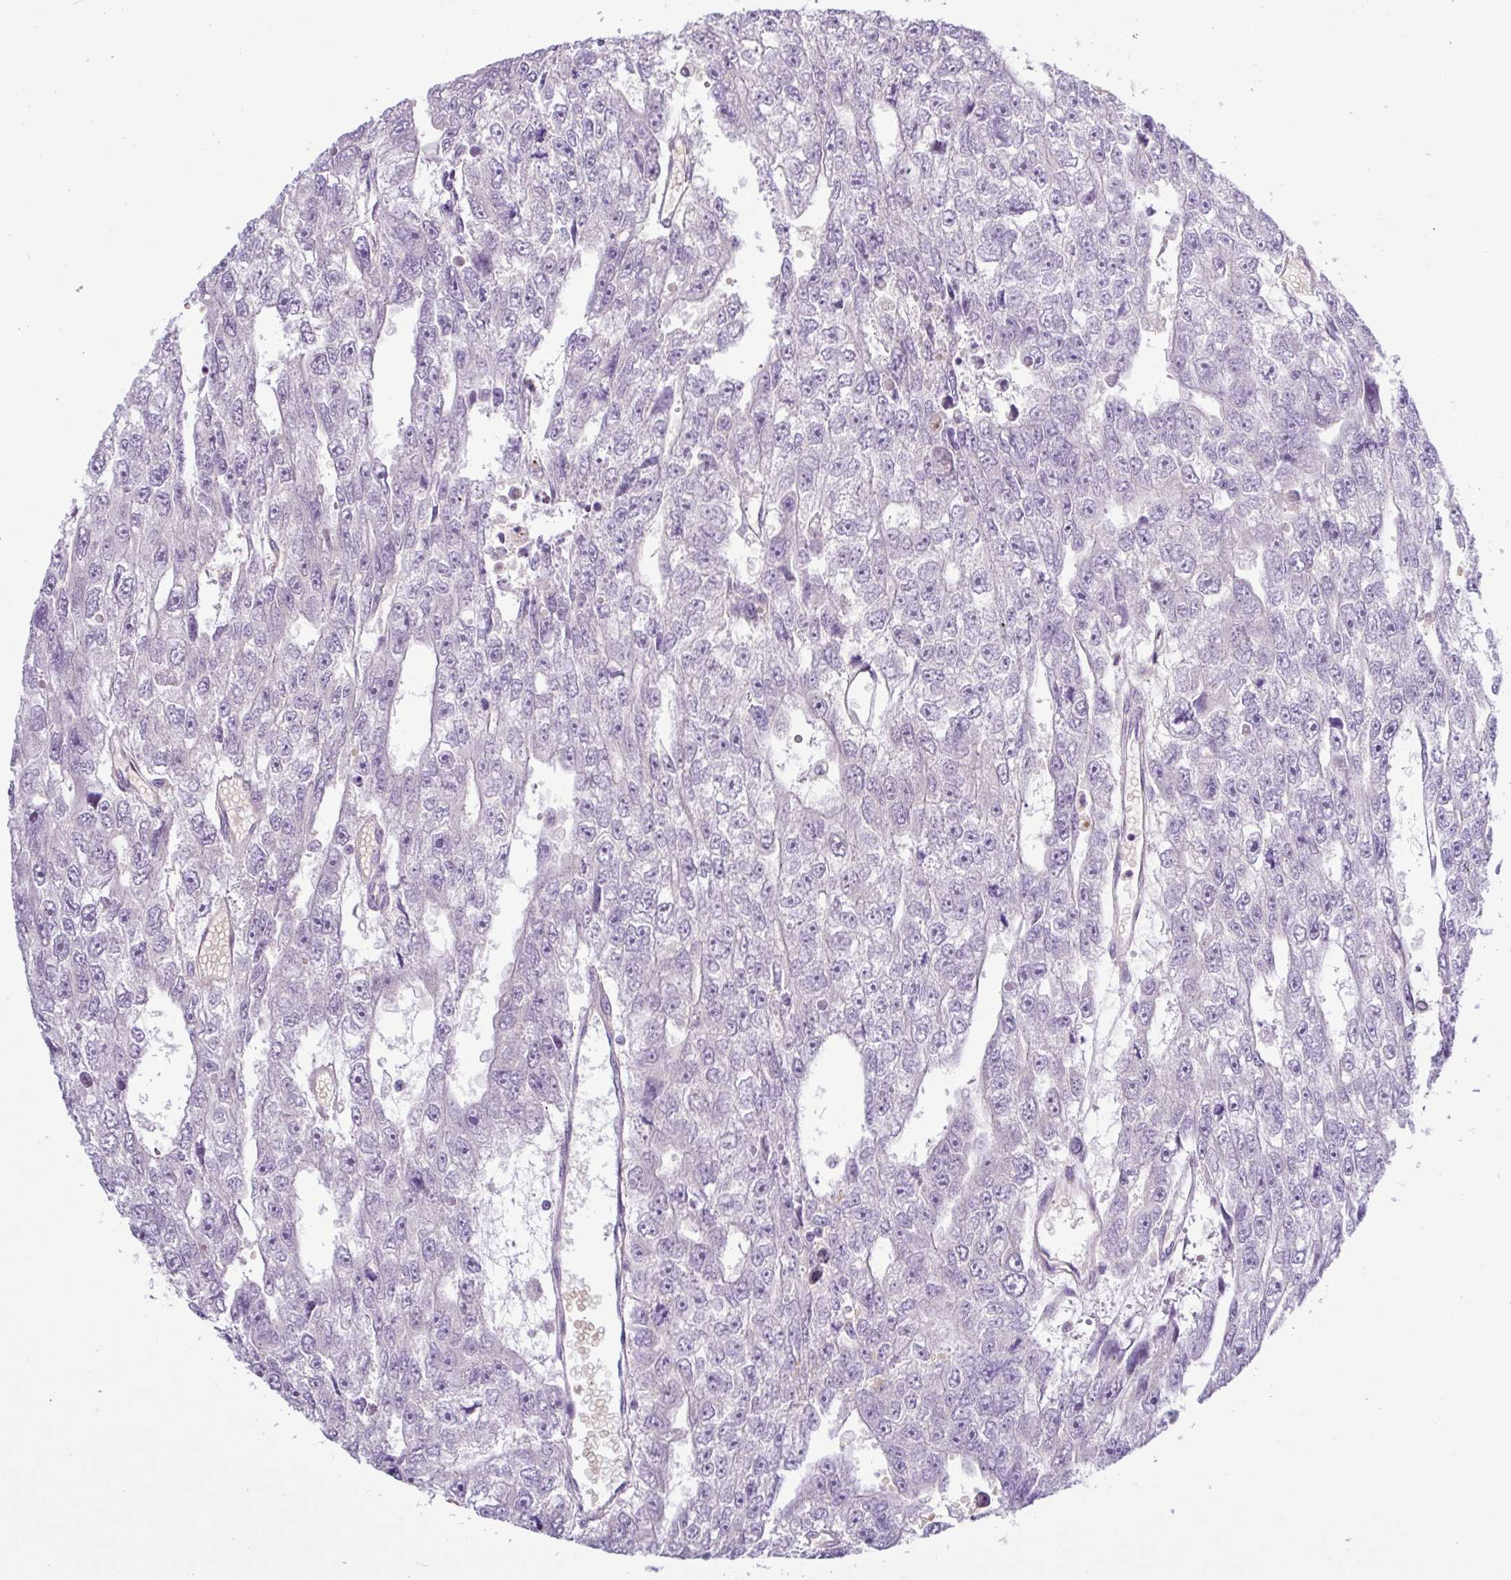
{"staining": {"intensity": "negative", "quantity": "none", "location": "none"}, "tissue": "testis cancer", "cell_type": "Tumor cells", "image_type": "cancer", "snomed": [{"axis": "morphology", "description": "Carcinoma, Embryonal, NOS"}, {"axis": "topography", "description": "Testis"}], "caption": "Immunohistochemistry (IHC) image of neoplastic tissue: human testis cancer stained with DAB (3,3'-diaminobenzidine) demonstrates no significant protein staining in tumor cells. (DAB (3,3'-diaminobenzidine) IHC with hematoxylin counter stain).", "gene": "TONSL", "patient": {"sex": "male", "age": 20}}